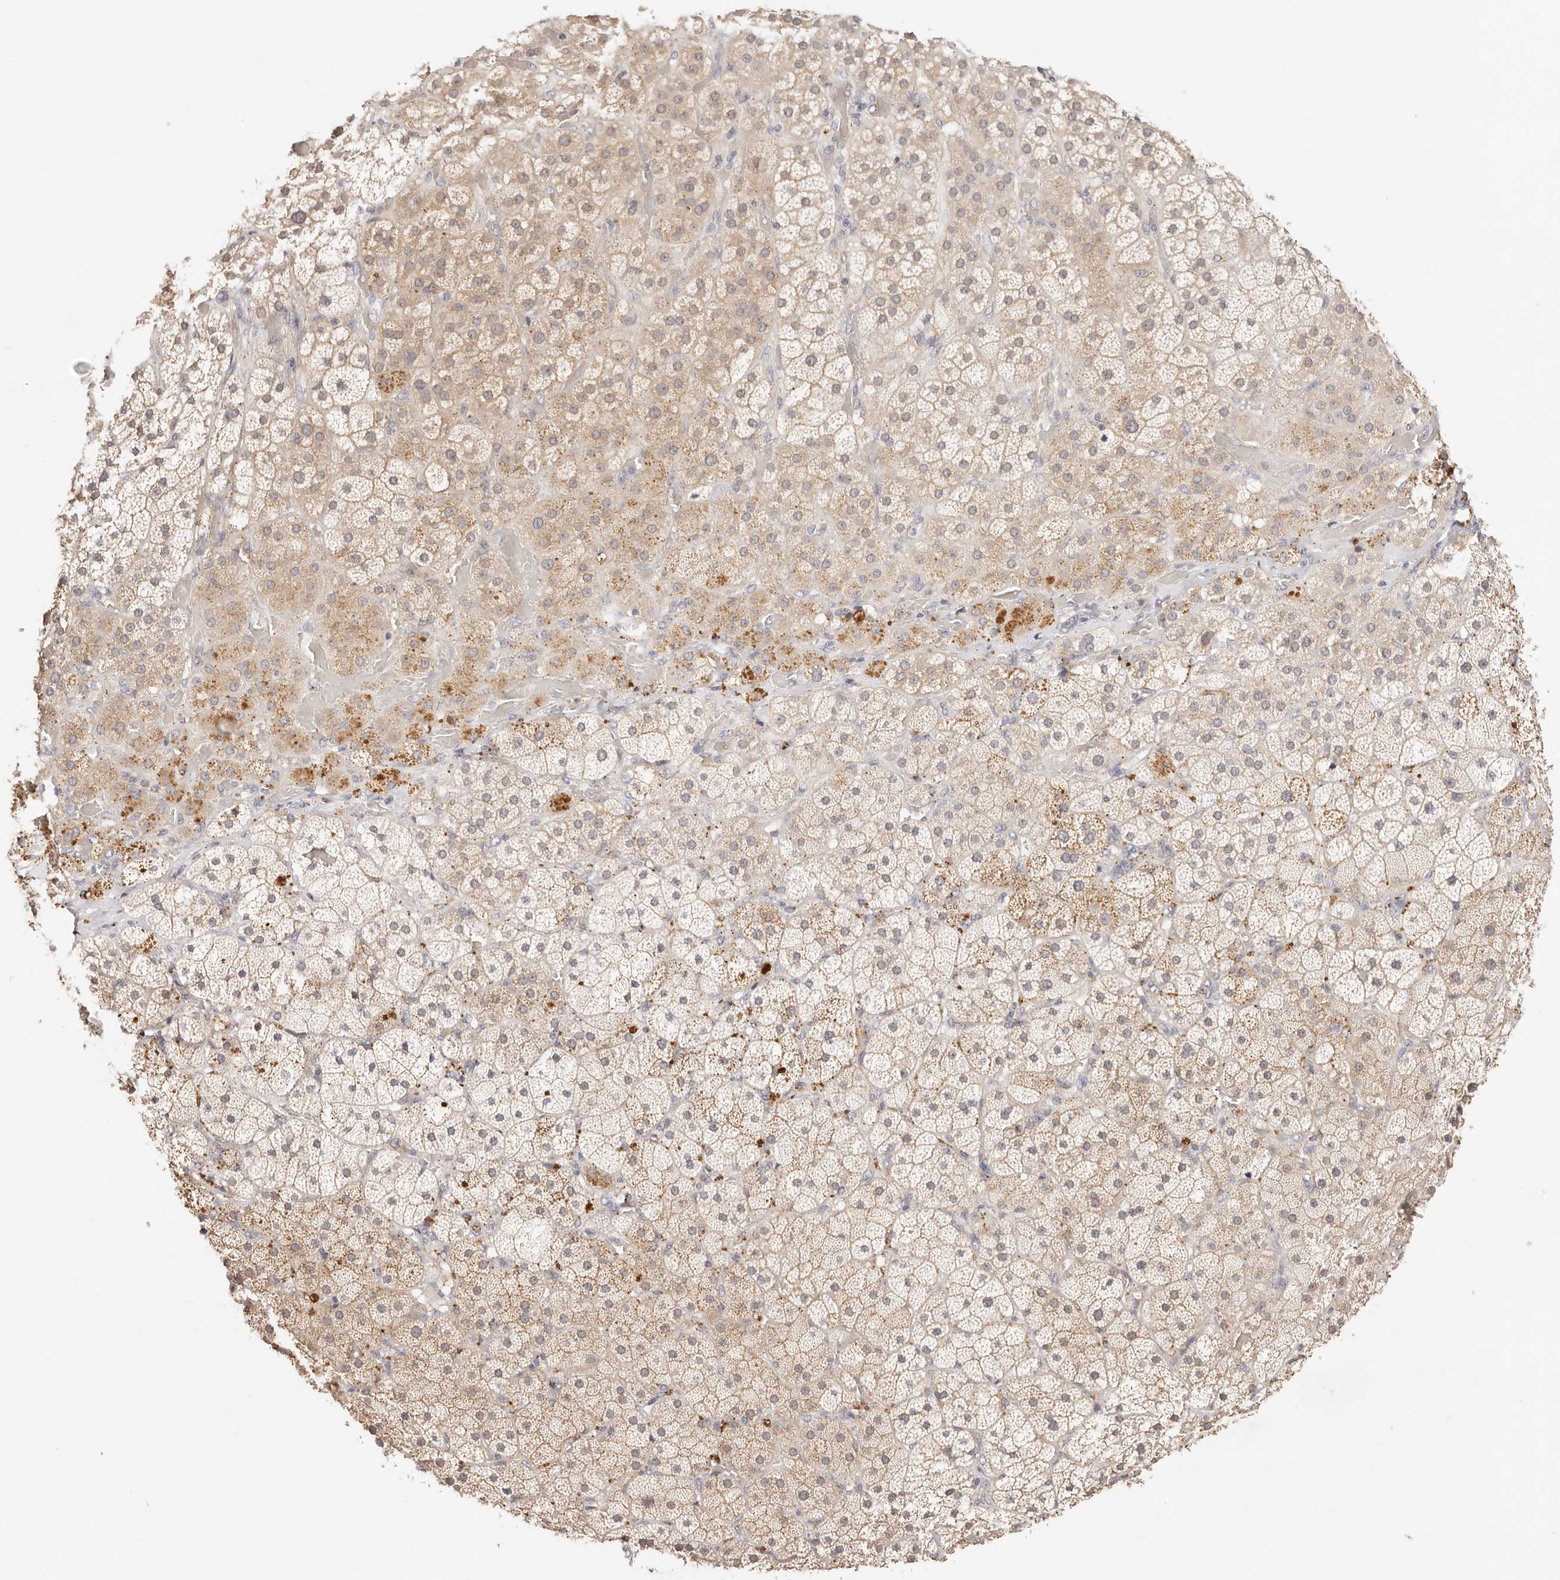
{"staining": {"intensity": "moderate", "quantity": "25%-75%", "location": "cytoplasmic/membranous"}, "tissue": "adrenal gland", "cell_type": "Glandular cells", "image_type": "normal", "snomed": [{"axis": "morphology", "description": "Normal tissue, NOS"}, {"axis": "topography", "description": "Adrenal gland"}], "caption": "Immunohistochemistry (IHC) of unremarkable human adrenal gland demonstrates medium levels of moderate cytoplasmic/membranous positivity in approximately 25%-75% of glandular cells.", "gene": "CXADR", "patient": {"sex": "male", "age": 57}}